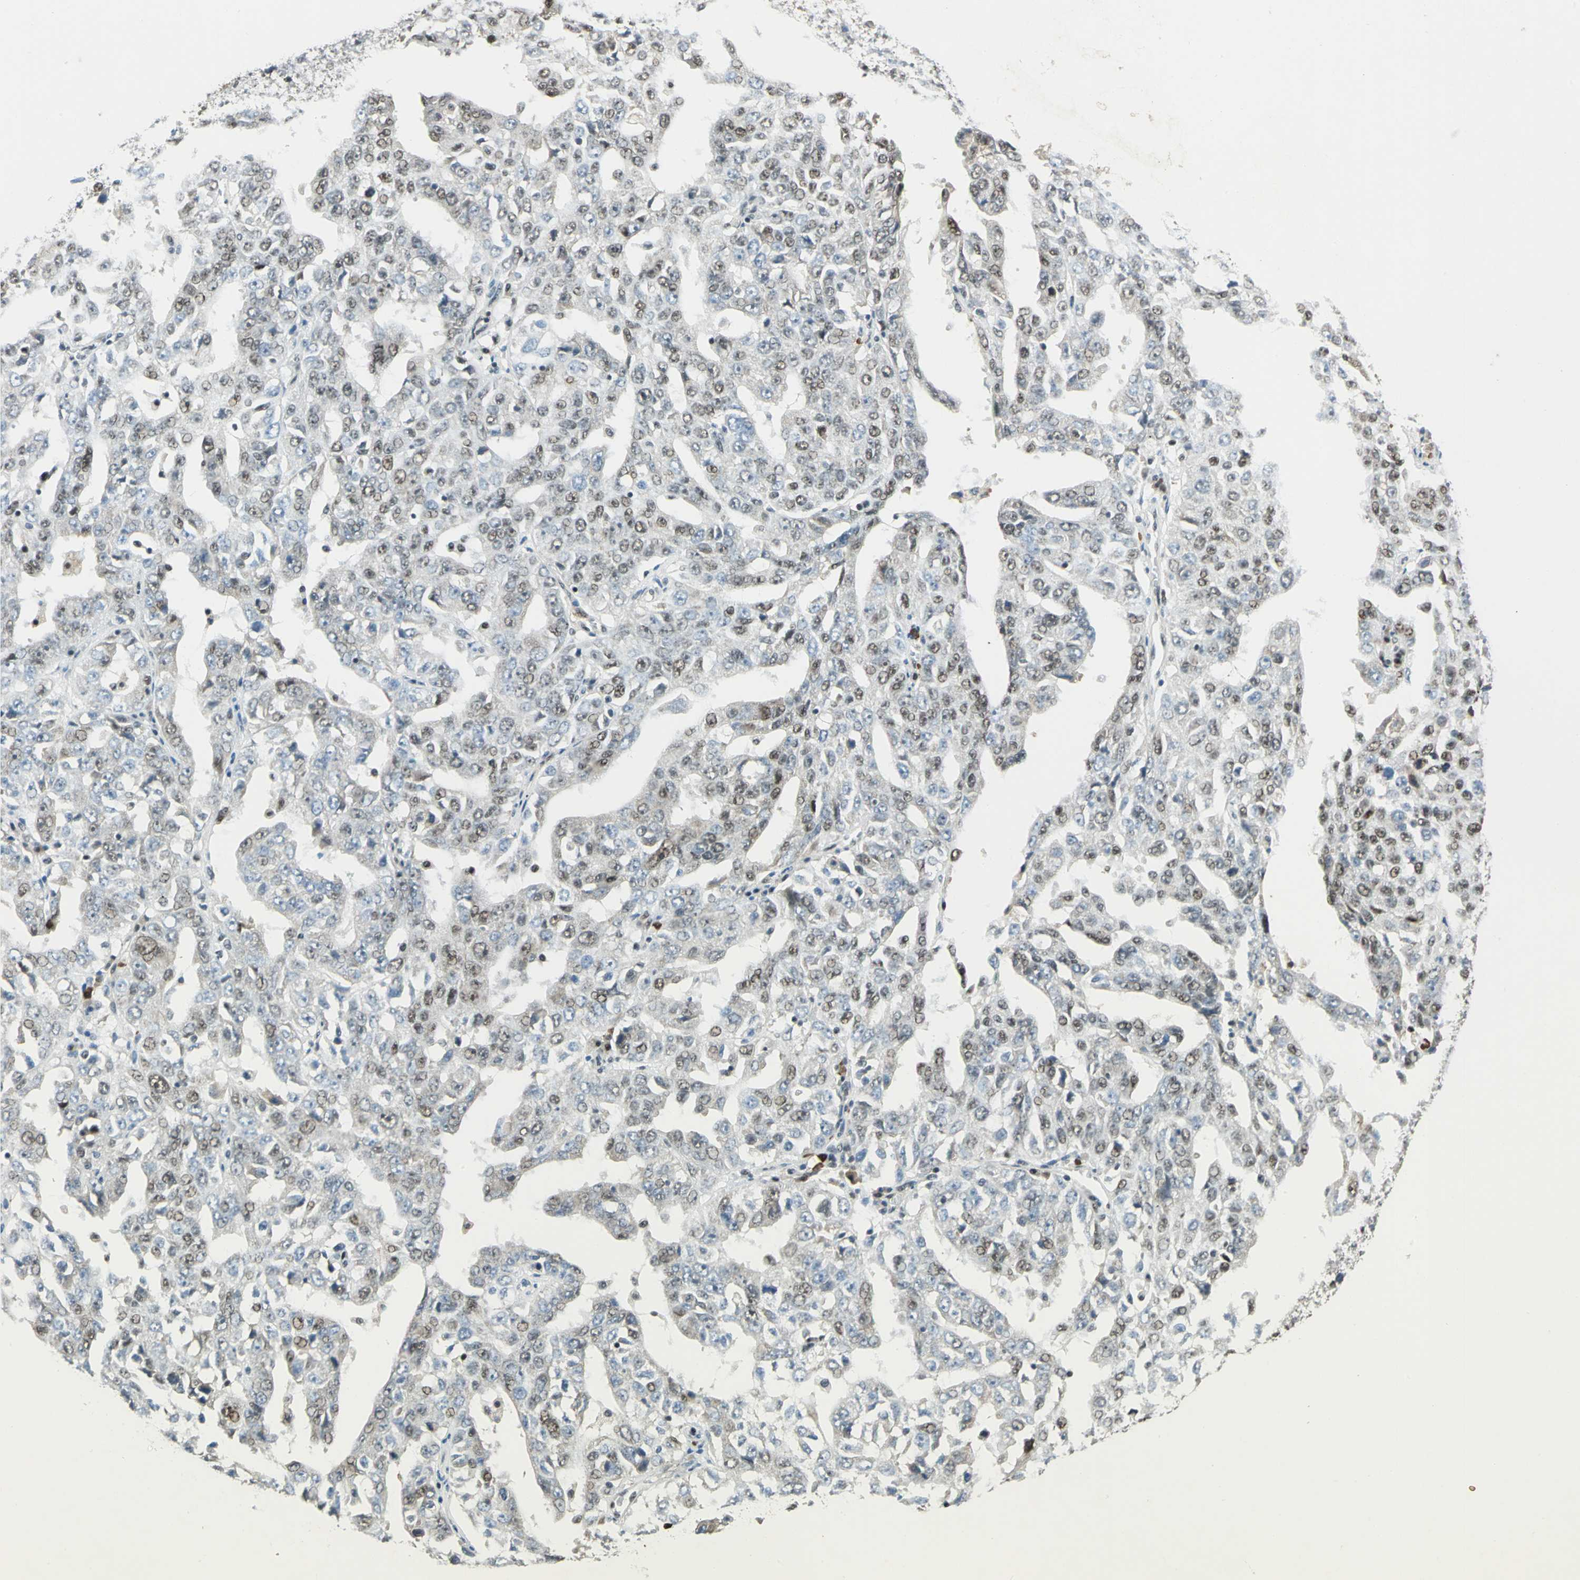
{"staining": {"intensity": "moderate", "quantity": ">75%", "location": "nuclear"}, "tissue": "ovarian cancer", "cell_type": "Tumor cells", "image_type": "cancer", "snomed": [{"axis": "morphology", "description": "Carcinoma, endometroid"}, {"axis": "topography", "description": "Ovary"}], "caption": "This is an image of immunohistochemistry staining of endometroid carcinoma (ovarian), which shows moderate positivity in the nuclear of tumor cells.", "gene": "CCNT1", "patient": {"sex": "female", "age": 62}}